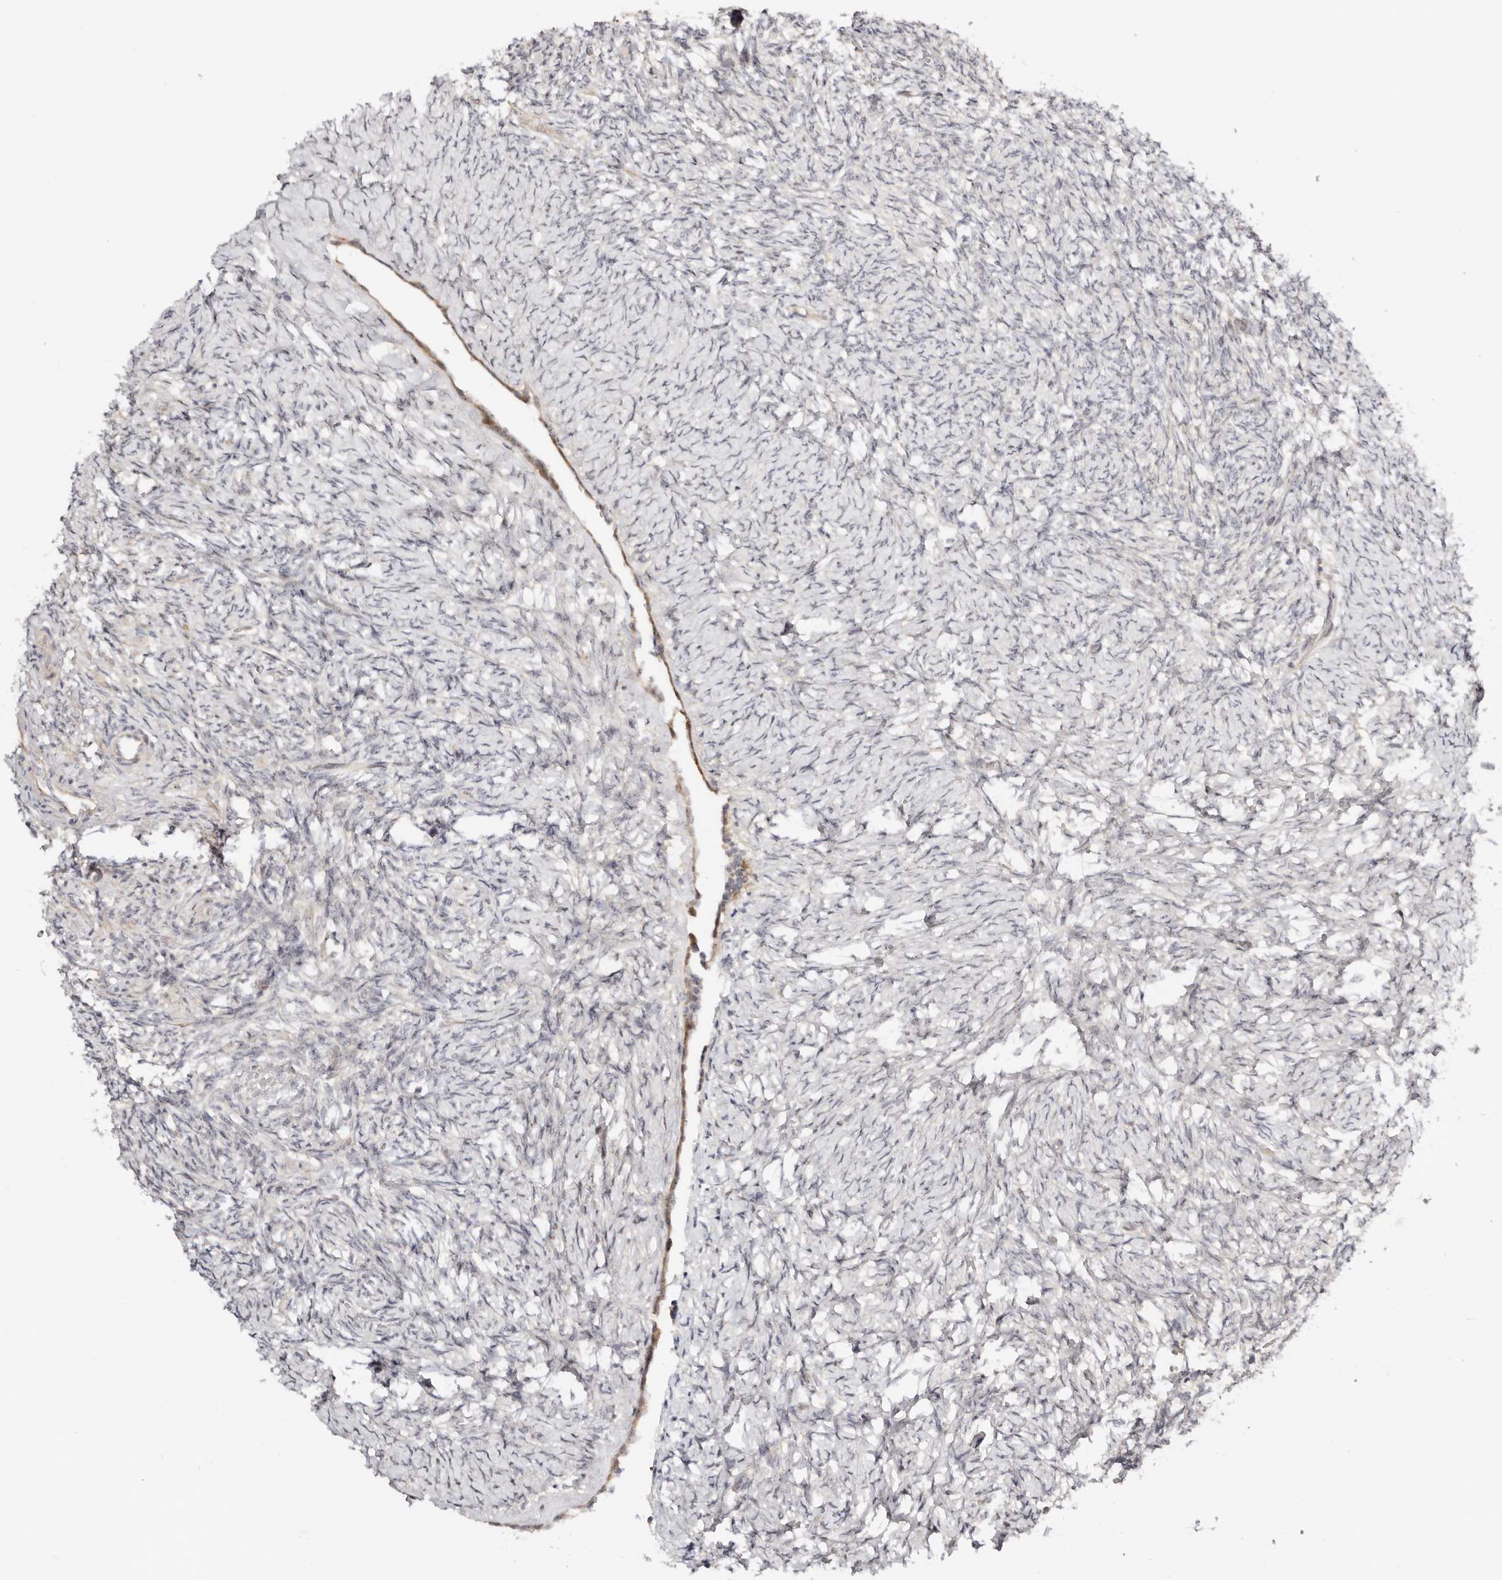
{"staining": {"intensity": "moderate", "quantity": ">75%", "location": "cytoplasmic/membranous"}, "tissue": "ovary", "cell_type": "Follicle cells", "image_type": "normal", "snomed": [{"axis": "morphology", "description": "Normal tissue, NOS"}, {"axis": "topography", "description": "Ovary"}], "caption": "This is an image of immunohistochemistry staining of benign ovary, which shows moderate staining in the cytoplasmic/membranous of follicle cells.", "gene": "ODF2L", "patient": {"sex": "female", "age": 41}}